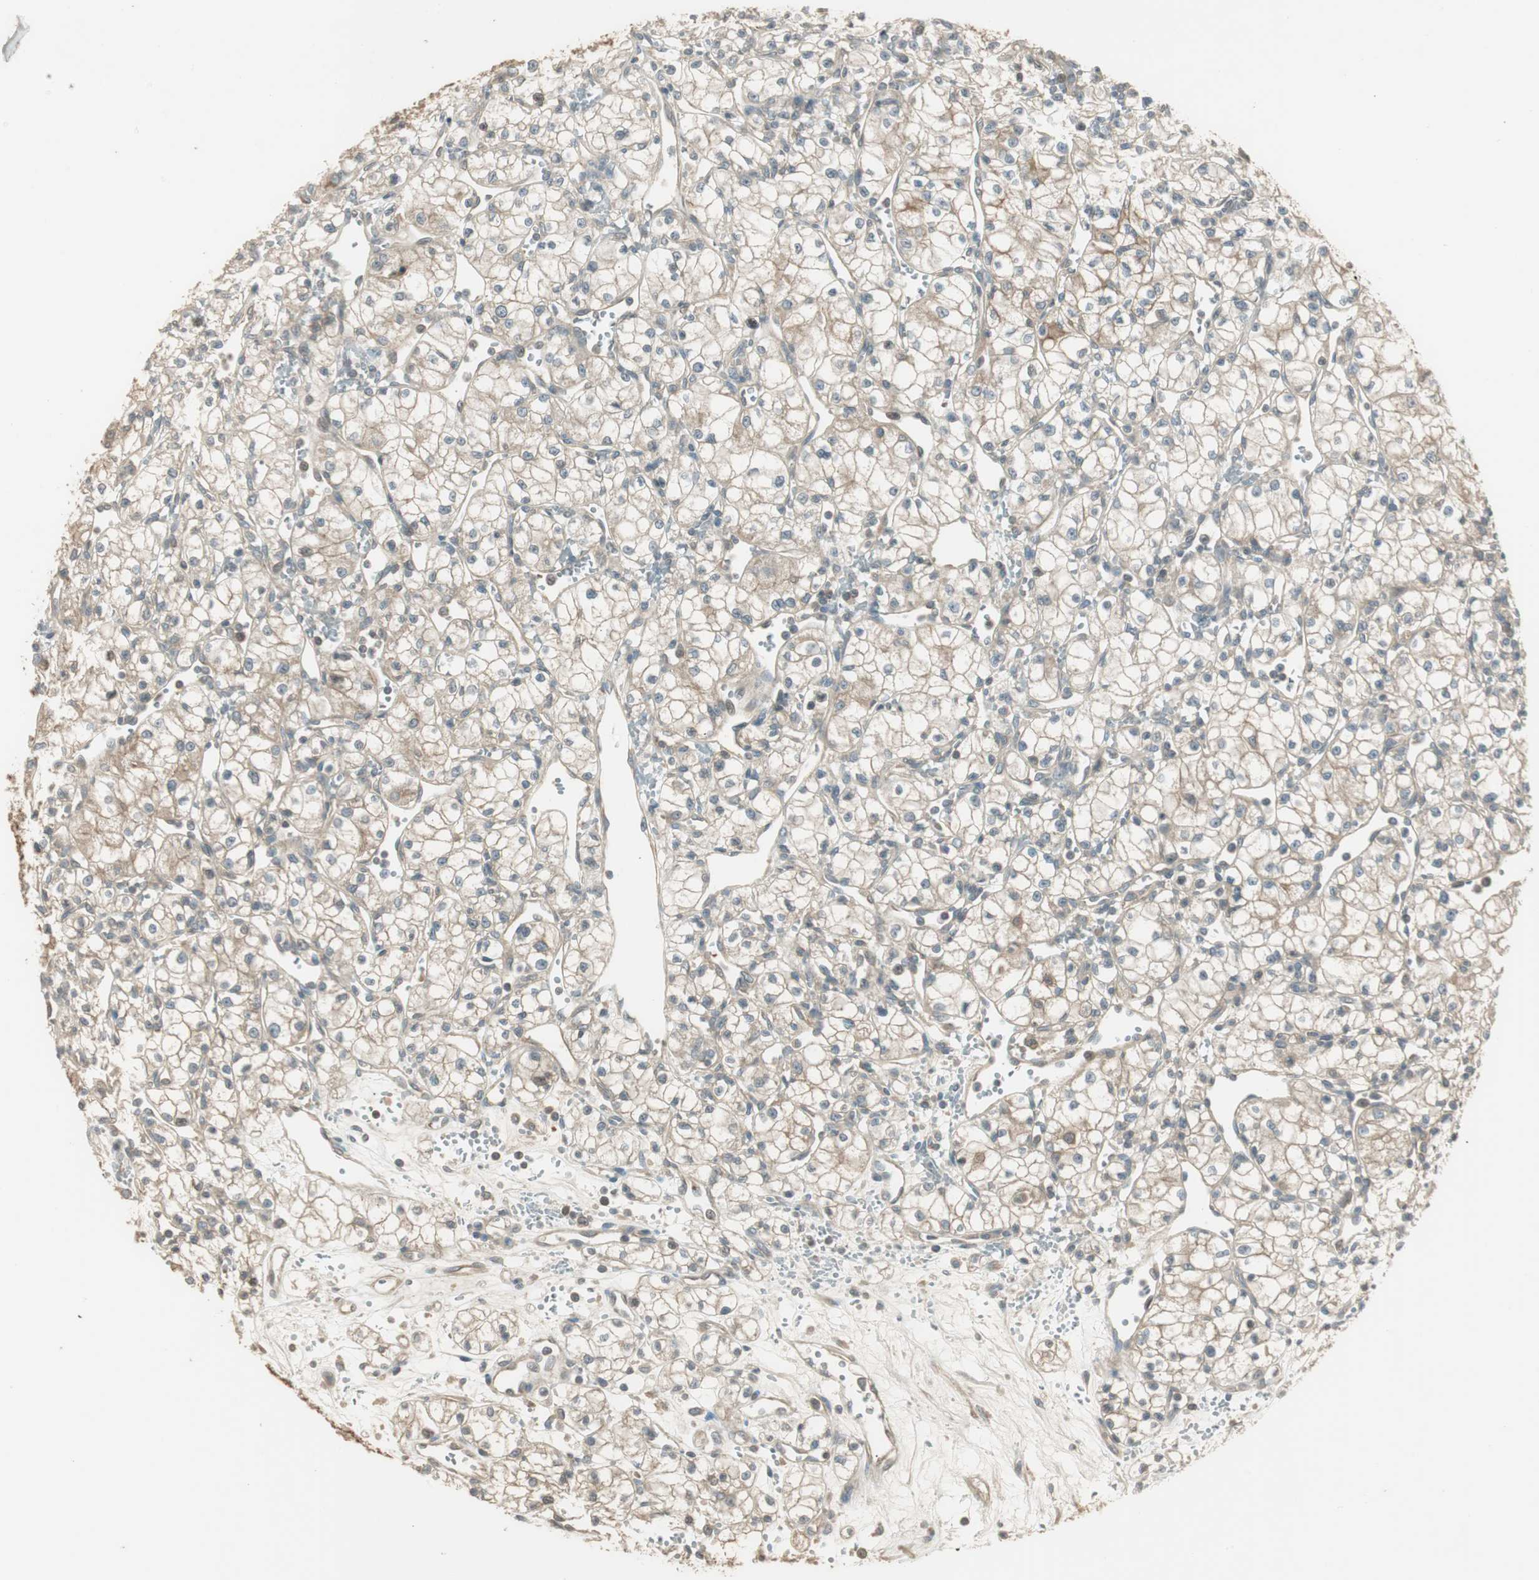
{"staining": {"intensity": "weak", "quantity": "<25%", "location": "cytoplasmic/membranous"}, "tissue": "renal cancer", "cell_type": "Tumor cells", "image_type": "cancer", "snomed": [{"axis": "morphology", "description": "Normal tissue, NOS"}, {"axis": "morphology", "description": "Adenocarcinoma, NOS"}, {"axis": "topography", "description": "Kidney"}], "caption": "Micrograph shows no significant protein staining in tumor cells of adenocarcinoma (renal).", "gene": "PFDN5", "patient": {"sex": "male", "age": 59}}